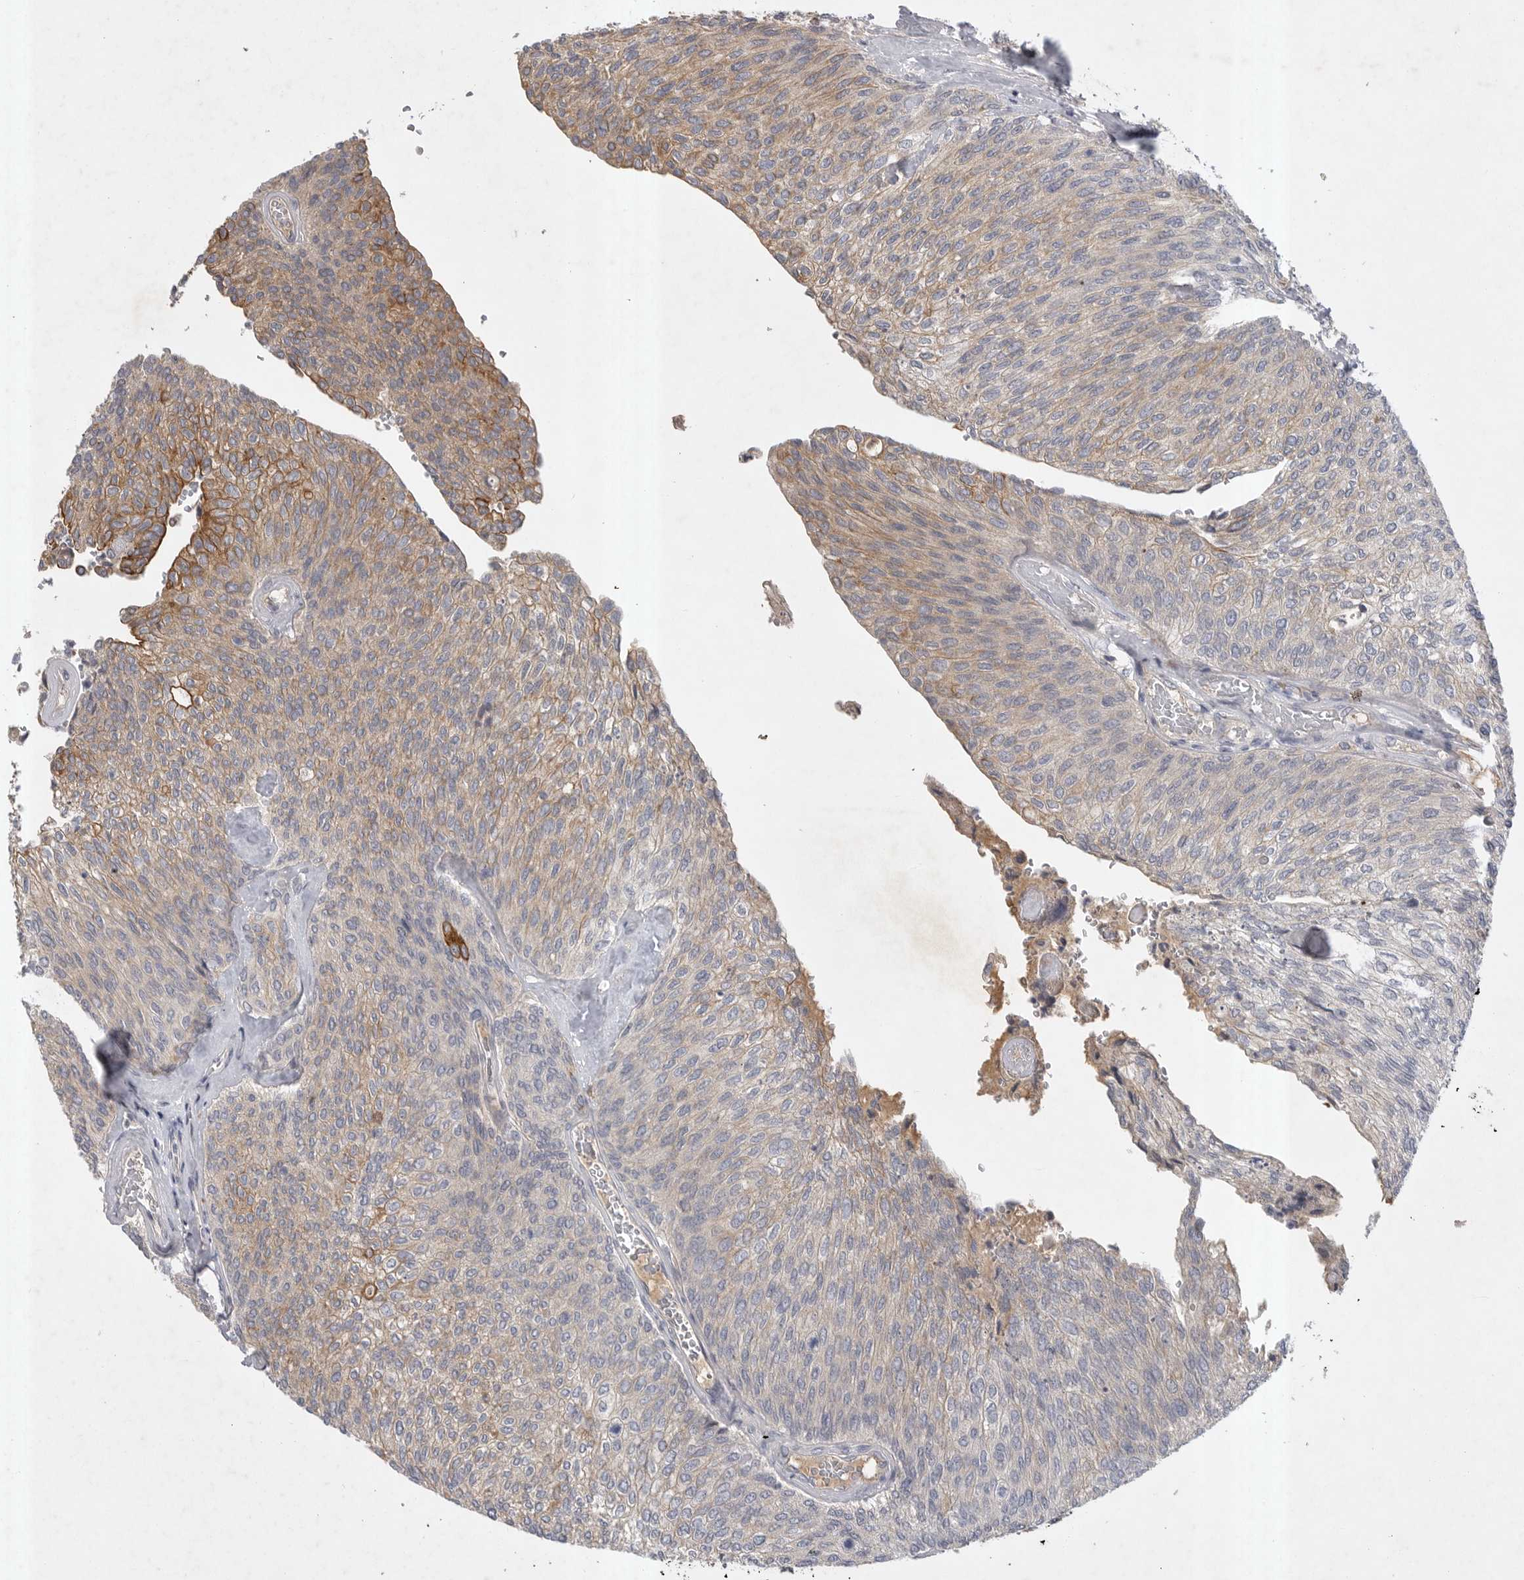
{"staining": {"intensity": "moderate", "quantity": "<25%", "location": "cytoplasmic/membranous"}, "tissue": "urothelial cancer", "cell_type": "Tumor cells", "image_type": "cancer", "snomed": [{"axis": "morphology", "description": "Urothelial carcinoma, Low grade"}, {"axis": "topography", "description": "Urinary bladder"}], "caption": "Immunohistochemistry (IHC) photomicrograph of urothelial carcinoma (low-grade) stained for a protein (brown), which displays low levels of moderate cytoplasmic/membranous staining in about <25% of tumor cells.", "gene": "DHDDS", "patient": {"sex": "female", "age": 79}}